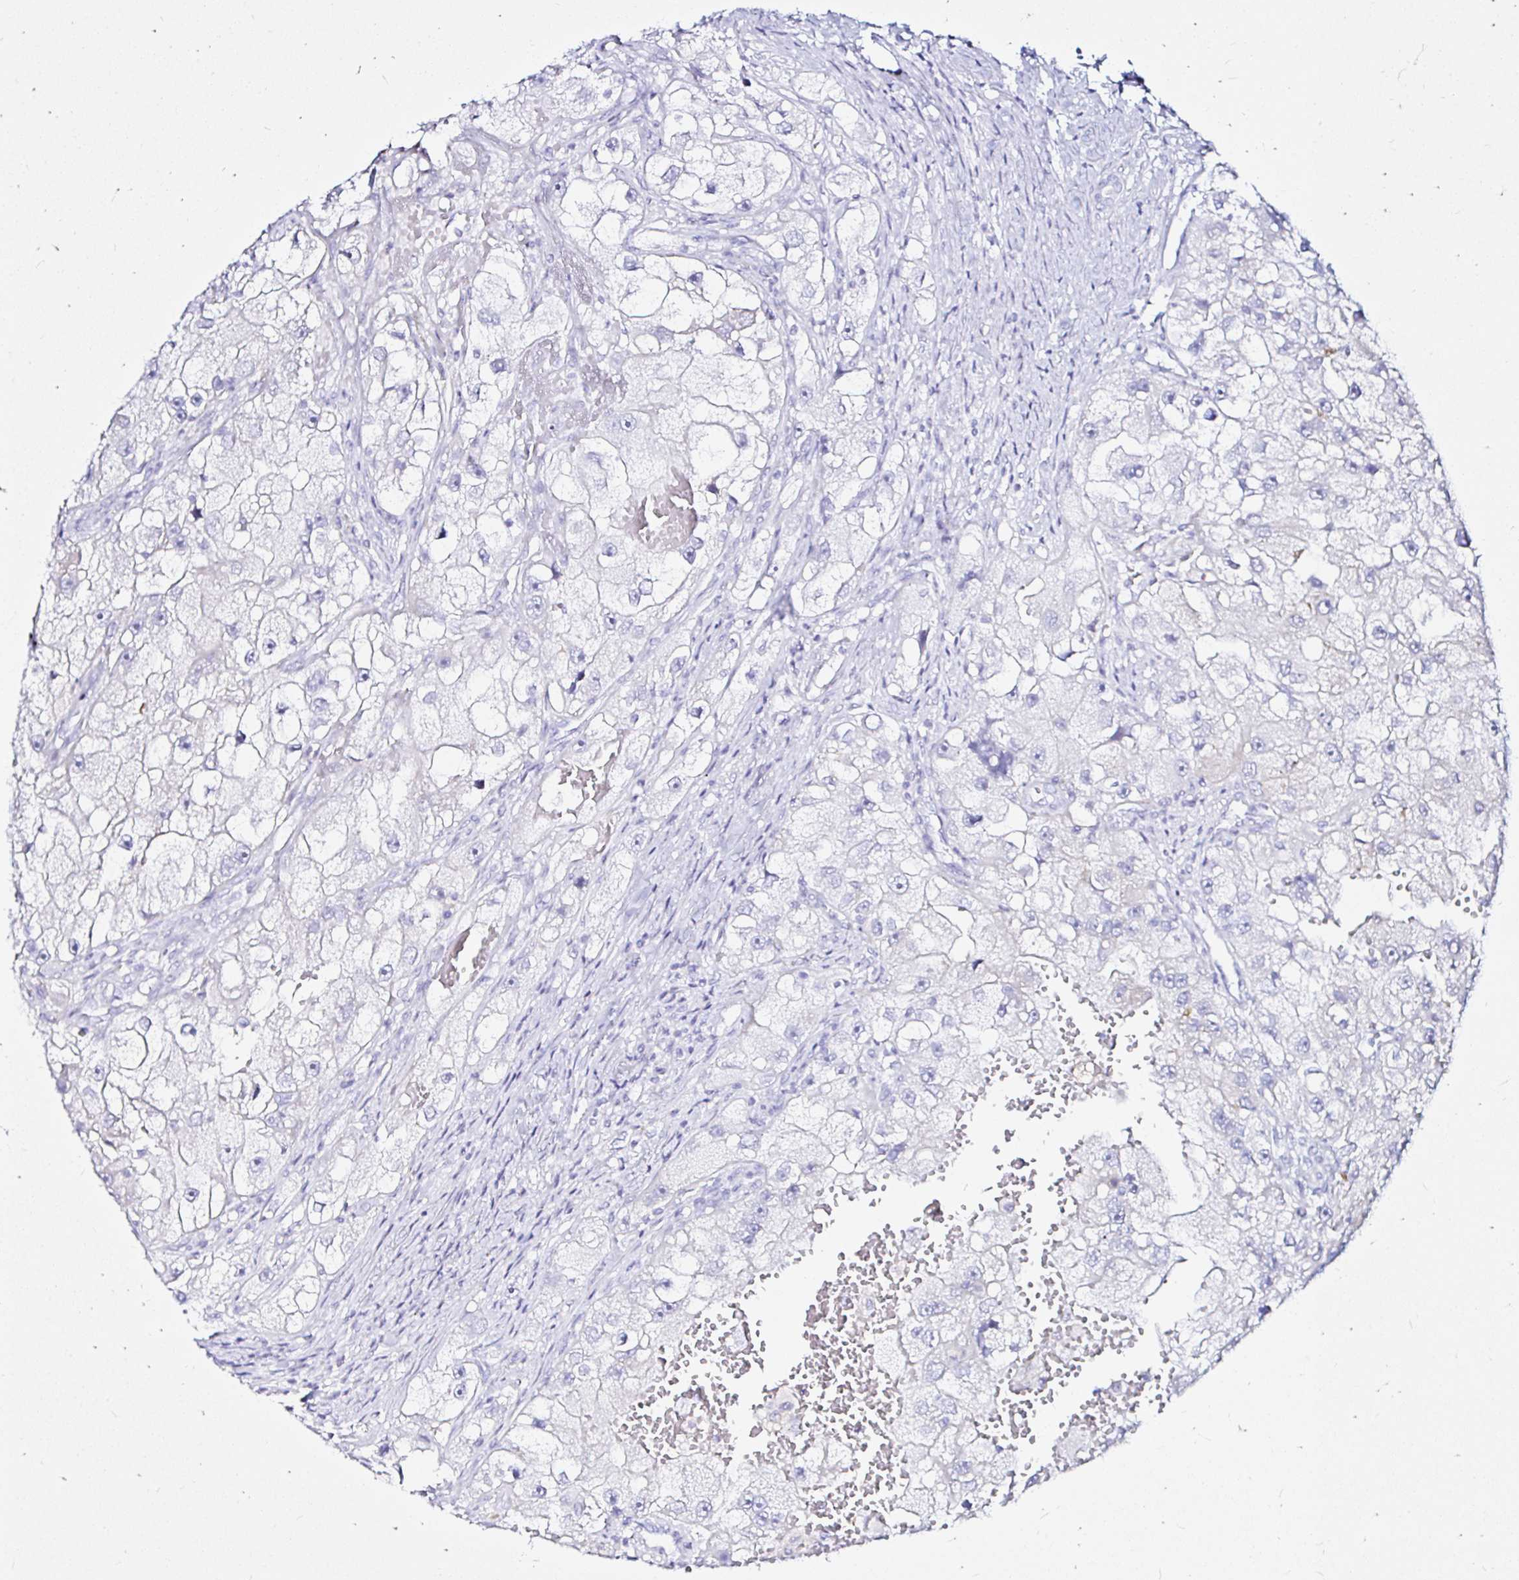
{"staining": {"intensity": "negative", "quantity": "none", "location": "none"}, "tissue": "renal cancer", "cell_type": "Tumor cells", "image_type": "cancer", "snomed": [{"axis": "morphology", "description": "Adenocarcinoma, NOS"}, {"axis": "topography", "description": "Kidney"}], "caption": "Human renal cancer (adenocarcinoma) stained for a protein using immunohistochemistry (IHC) shows no positivity in tumor cells.", "gene": "ZNF432", "patient": {"sex": "male", "age": 63}}